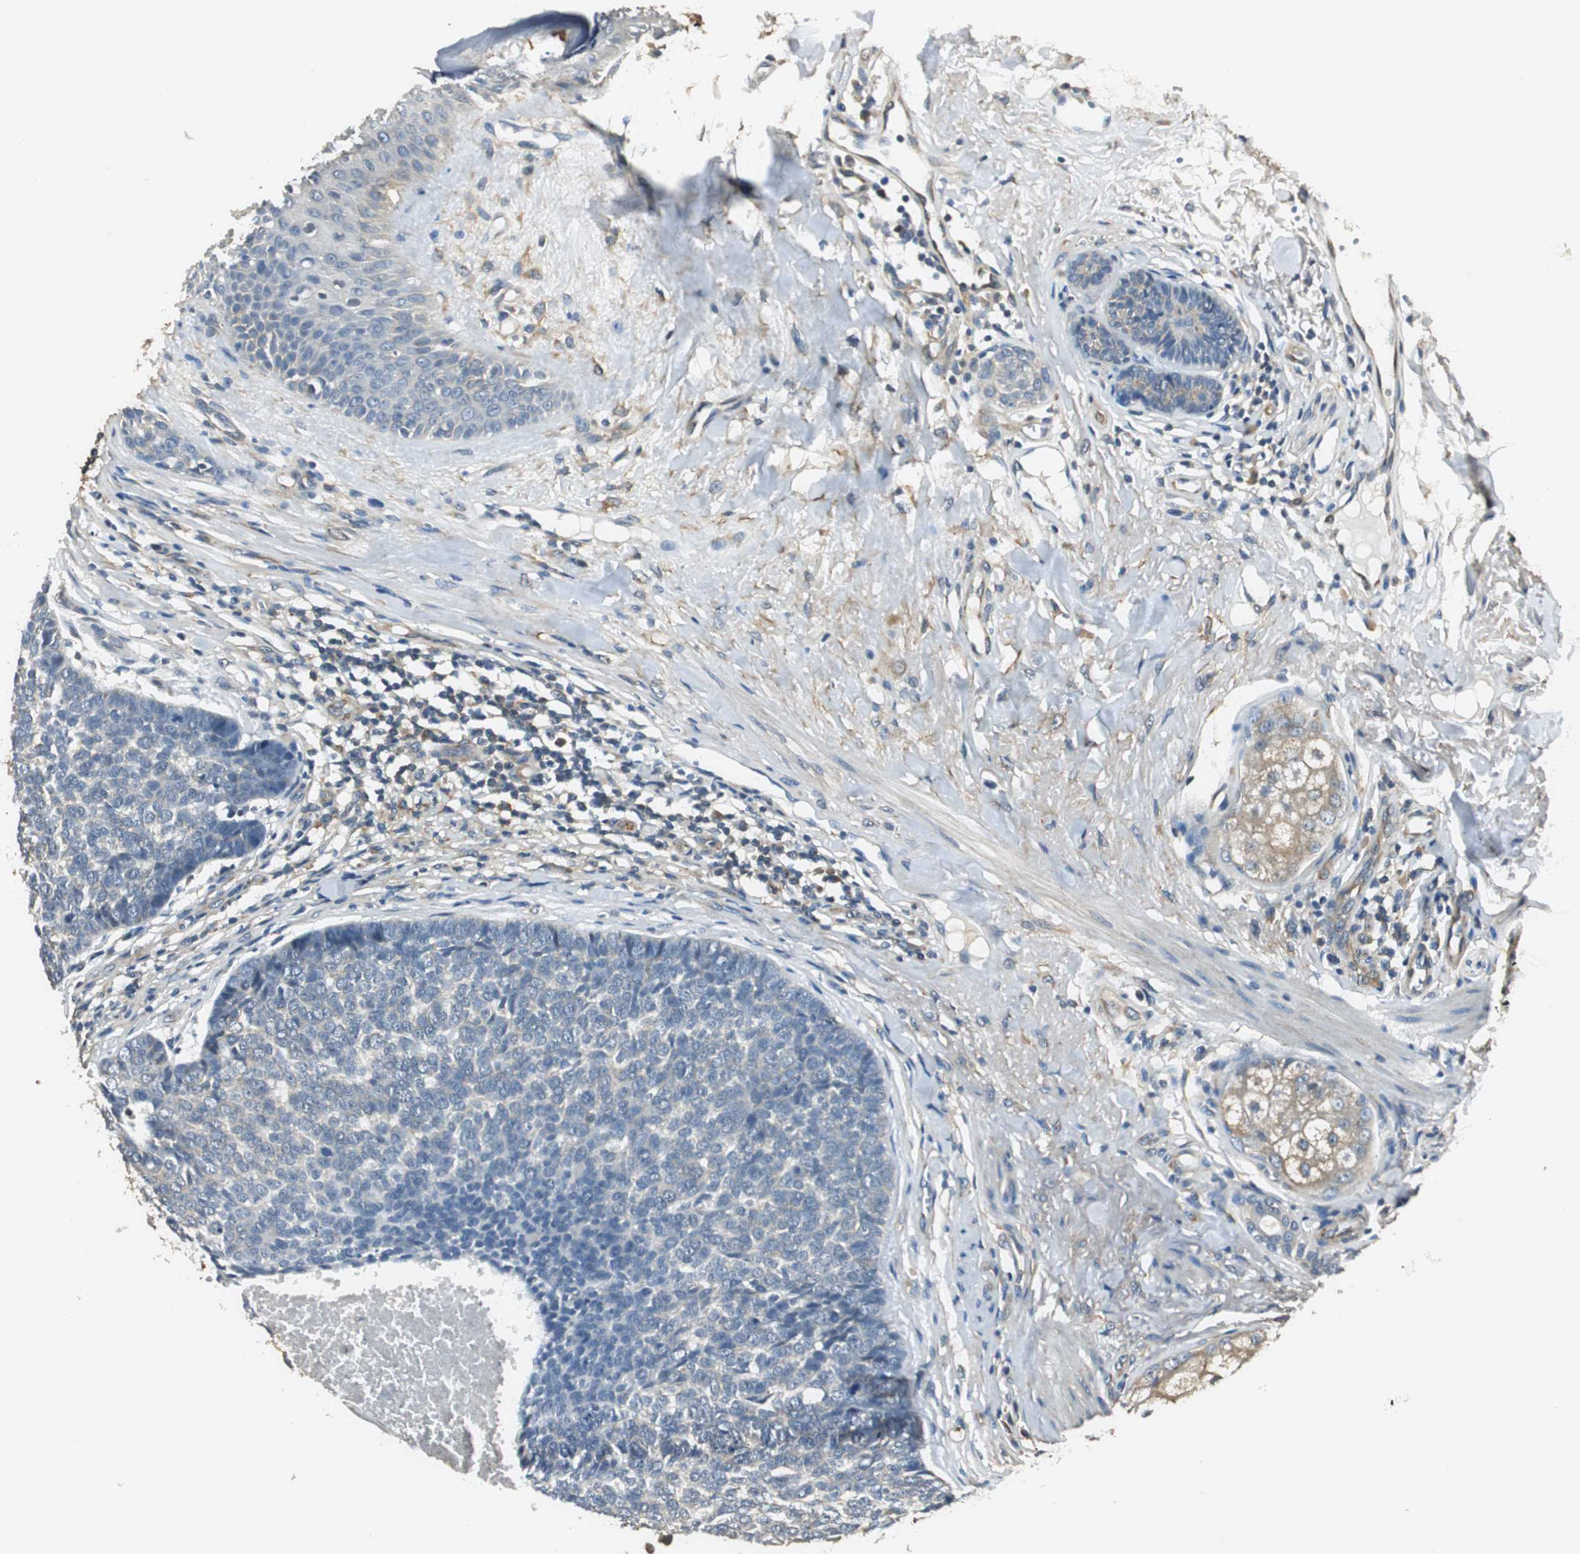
{"staining": {"intensity": "weak", "quantity": "<25%", "location": "cytoplasmic/membranous"}, "tissue": "skin cancer", "cell_type": "Tumor cells", "image_type": "cancer", "snomed": [{"axis": "morphology", "description": "Basal cell carcinoma"}, {"axis": "topography", "description": "Skin"}], "caption": "An immunohistochemistry photomicrograph of basal cell carcinoma (skin) is shown. There is no staining in tumor cells of basal cell carcinoma (skin).", "gene": "PSMB4", "patient": {"sex": "male", "age": 84}}